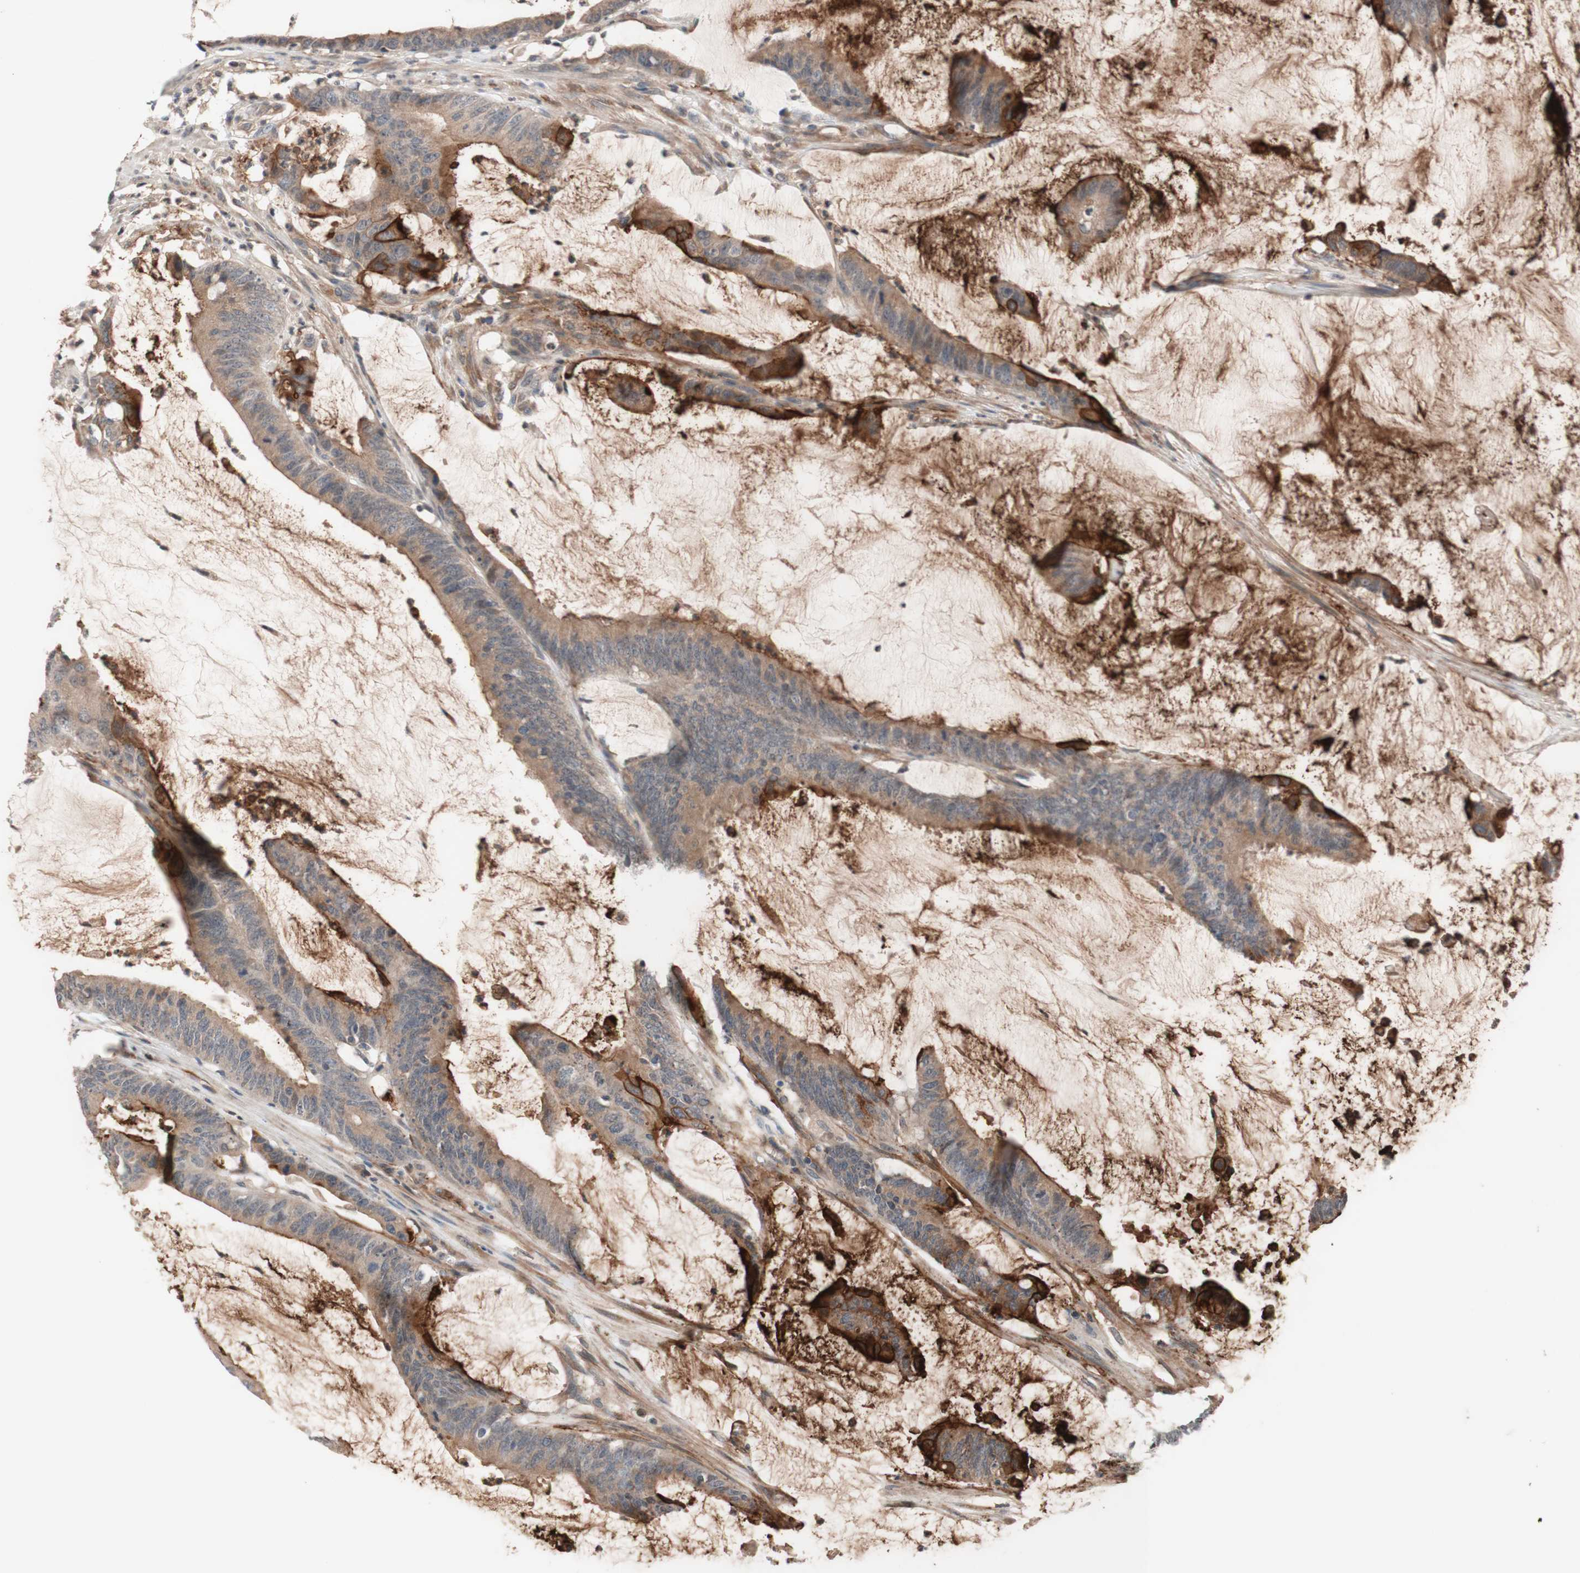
{"staining": {"intensity": "strong", "quantity": "25%-75%", "location": "cytoplasmic/membranous"}, "tissue": "colorectal cancer", "cell_type": "Tumor cells", "image_type": "cancer", "snomed": [{"axis": "morphology", "description": "Adenocarcinoma, NOS"}, {"axis": "topography", "description": "Rectum"}], "caption": "Protein expression analysis of human adenocarcinoma (colorectal) reveals strong cytoplasmic/membranous positivity in about 25%-75% of tumor cells.", "gene": "CD55", "patient": {"sex": "female", "age": 66}}